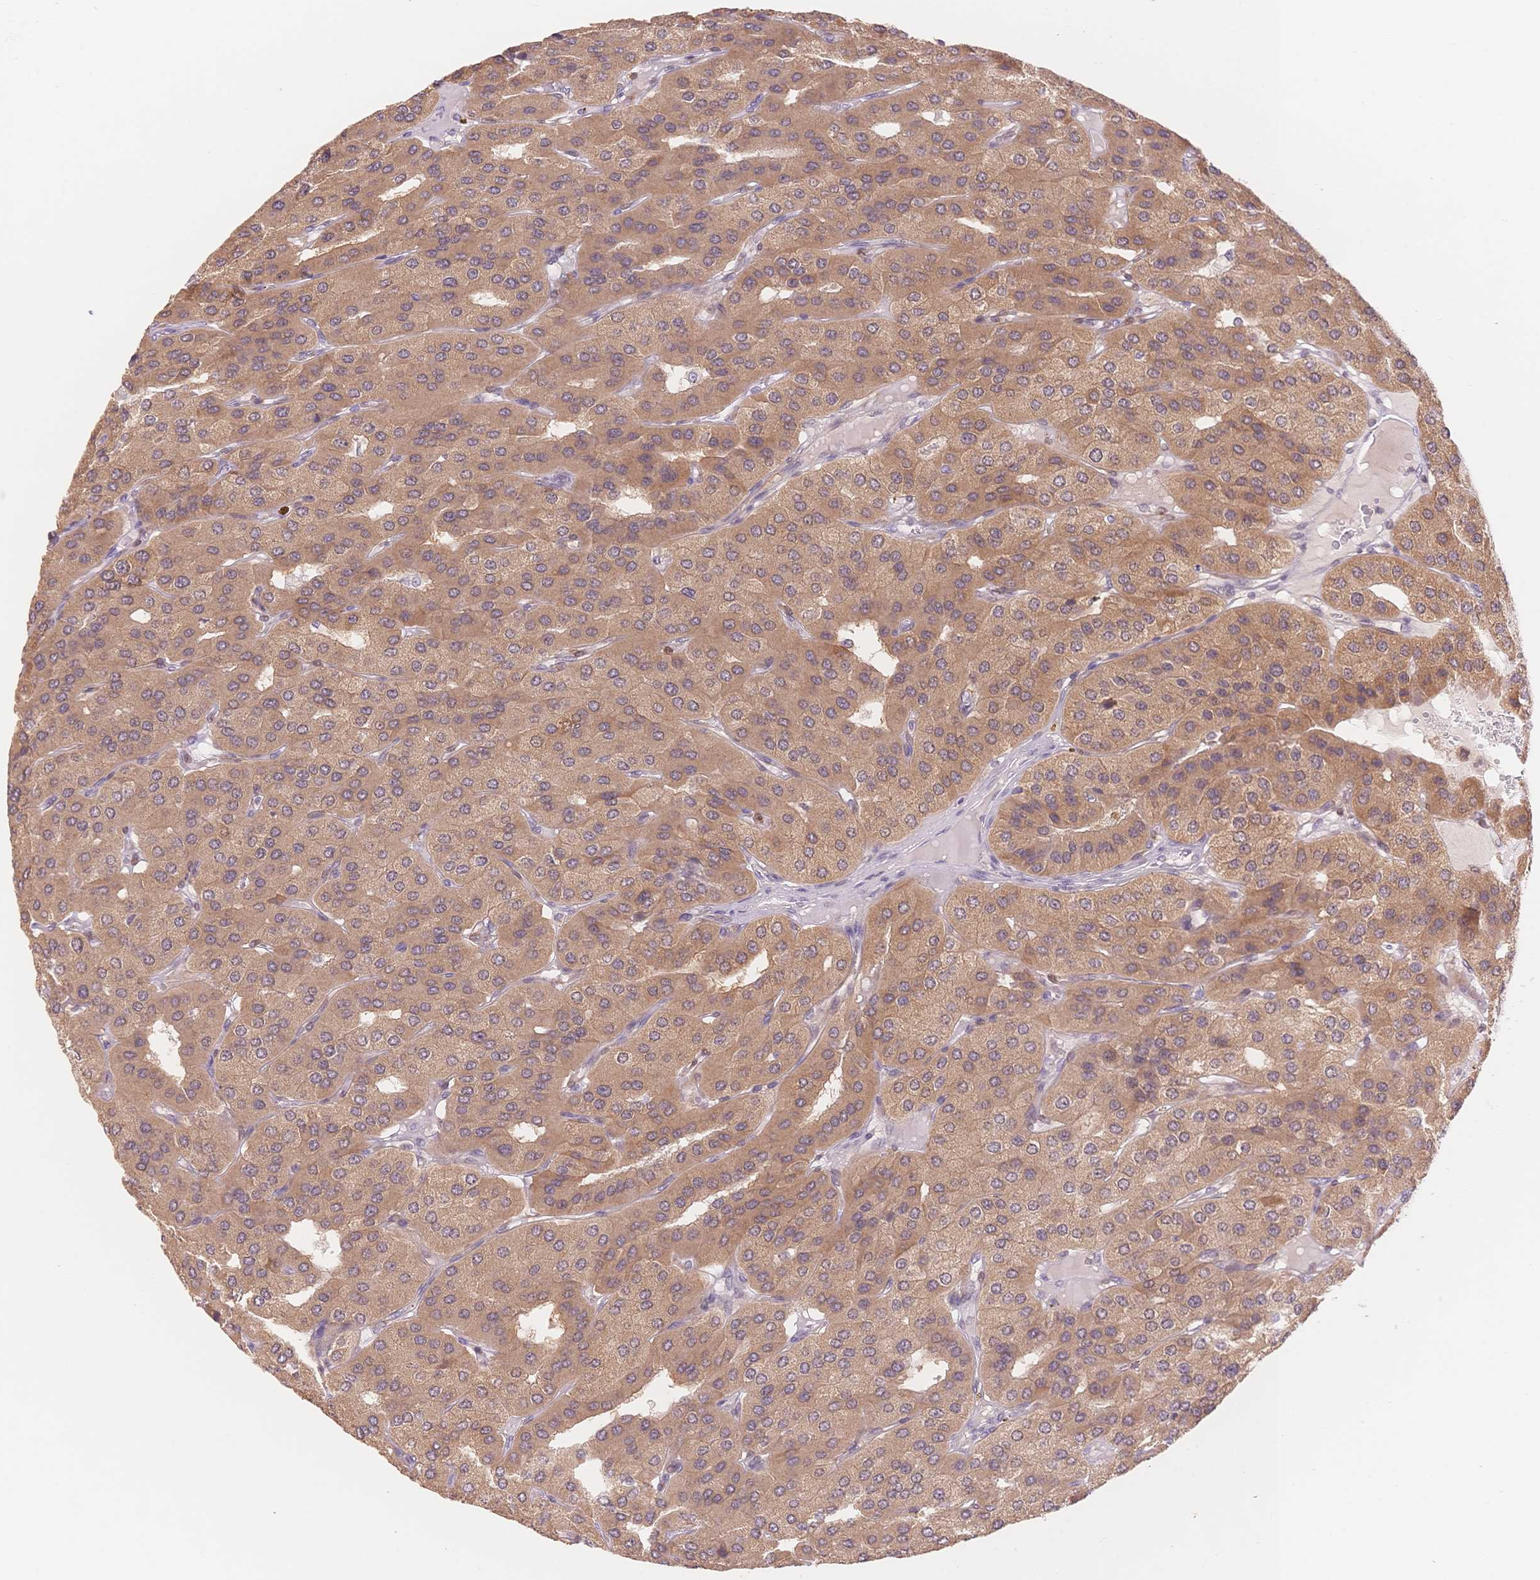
{"staining": {"intensity": "moderate", "quantity": ">75%", "location": "cytoplasmic/membranous"}, "tissue": "parathyroid gland", "cell_type": "Glandular cells", "image_type": "normal", "snomed": [{"axis": "morphology", "description": "Normal tissue, NOS"}, {"axis": "morphology", "description": "Adenoma, NOS"}, {"axis": "topography", "description": "Parathyroid gland"}], "caption": "A brown stain shows moderate cytoplasmic/membranous expression of a protein in glandular cells of unremarkable human parathyroid gland. The protein is stained brown, and the nuclei are stained in blue (DAB (3,3'-diaminobenzidine) IHC with brightfield microscopy, high magnification).", "gene": "STK39", "patient": {"sex": "female", "age": 86}}